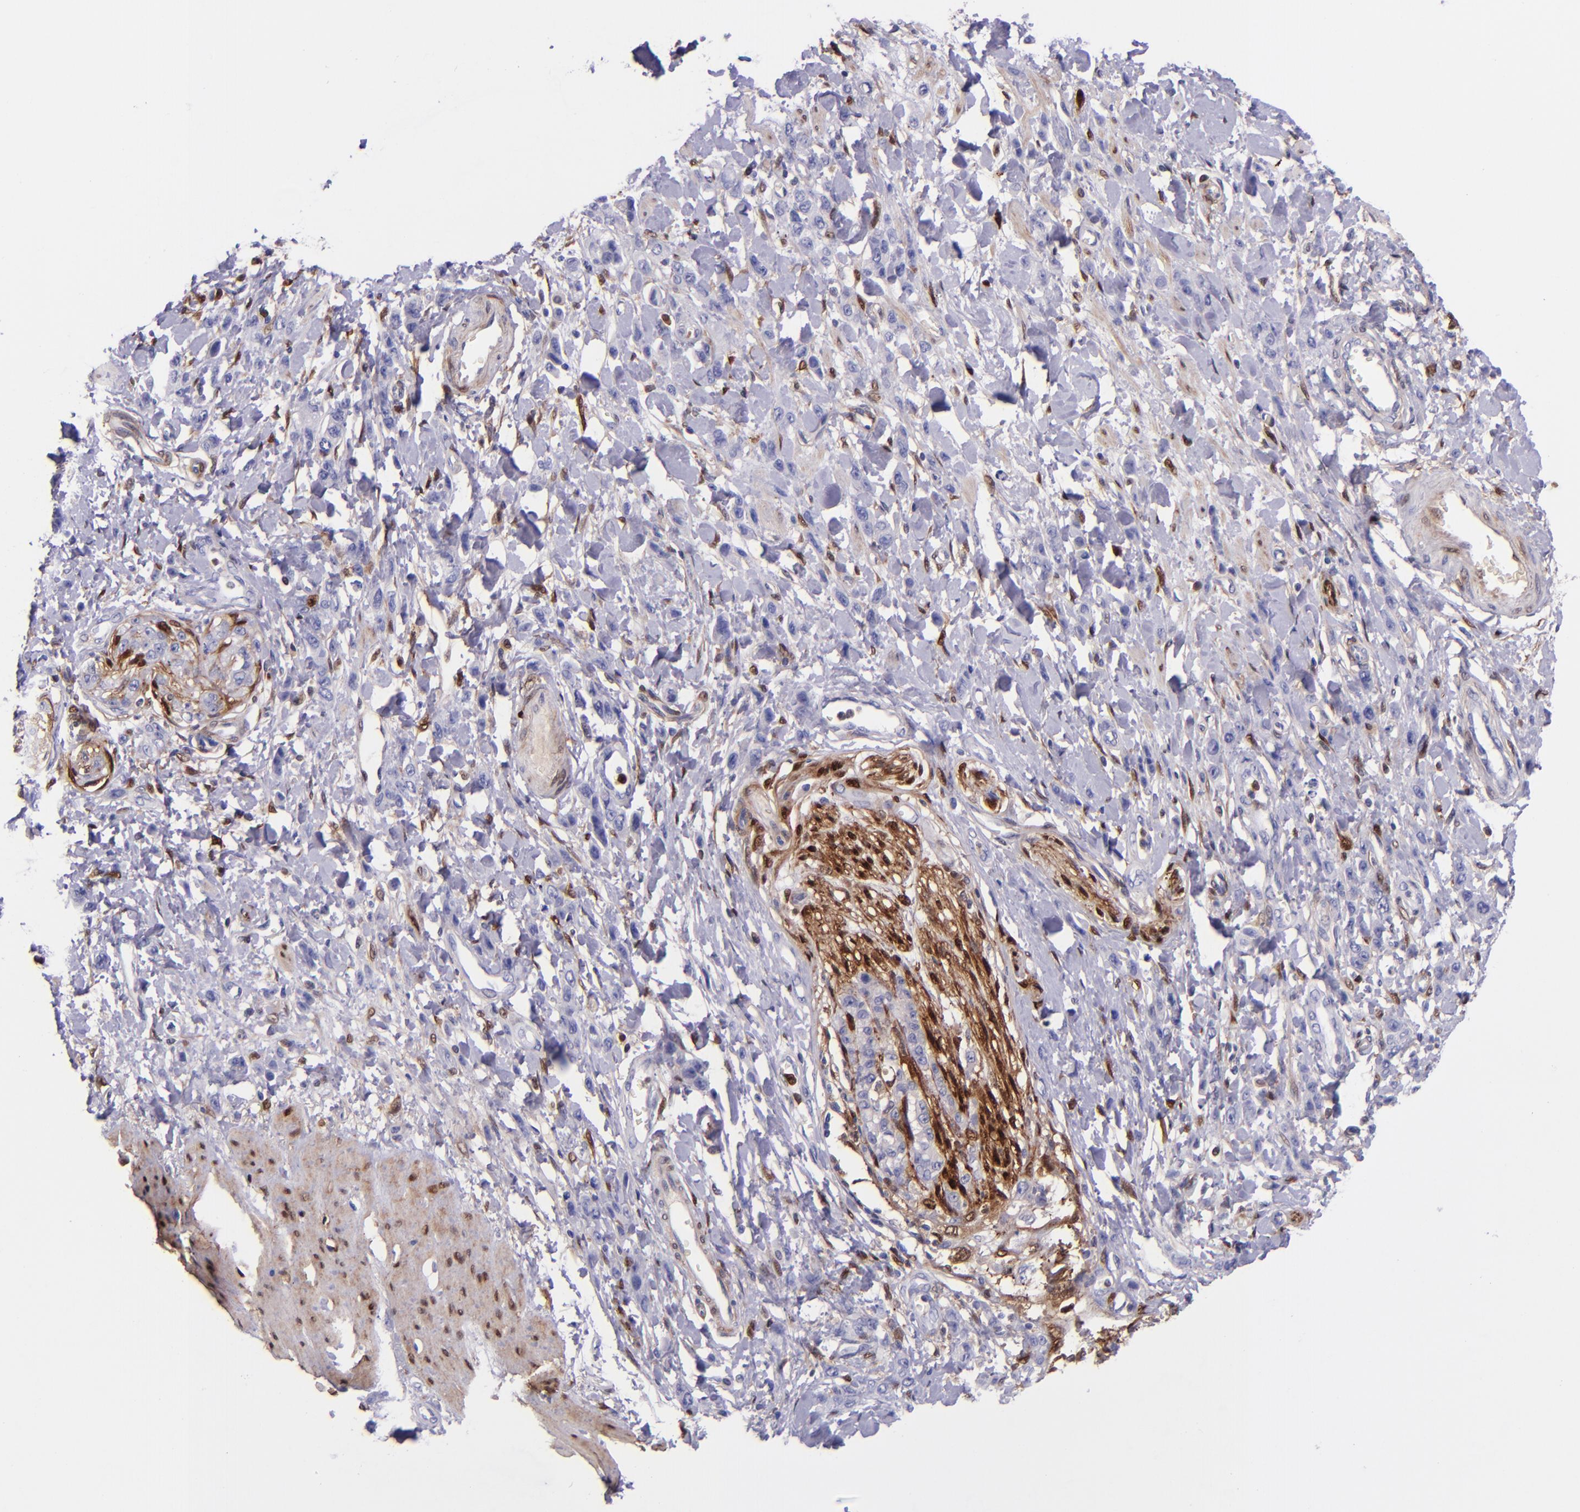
{"staining": {"intensity": "negative", "quantity": "none", "location": "none"}, "tissue": "stomach cancer", "cell_type": "Tumor cells", "image_type": "cancer", "snomed": [{"axis": "morphology", "description": "Normal tissue, NOS"}, {"axis": "morphology", "description": "Adenocarcinoma, NOS"}, {"axis": "topography", "description": "Stomach"}], "caption": "This is a photomicrograph of immunohistochemistry staining of stomach adenocarcinoma, which shows no staining in tumor cells.", "gene": "LGALS1", "patient": {"sex": "male", "age": 82}}